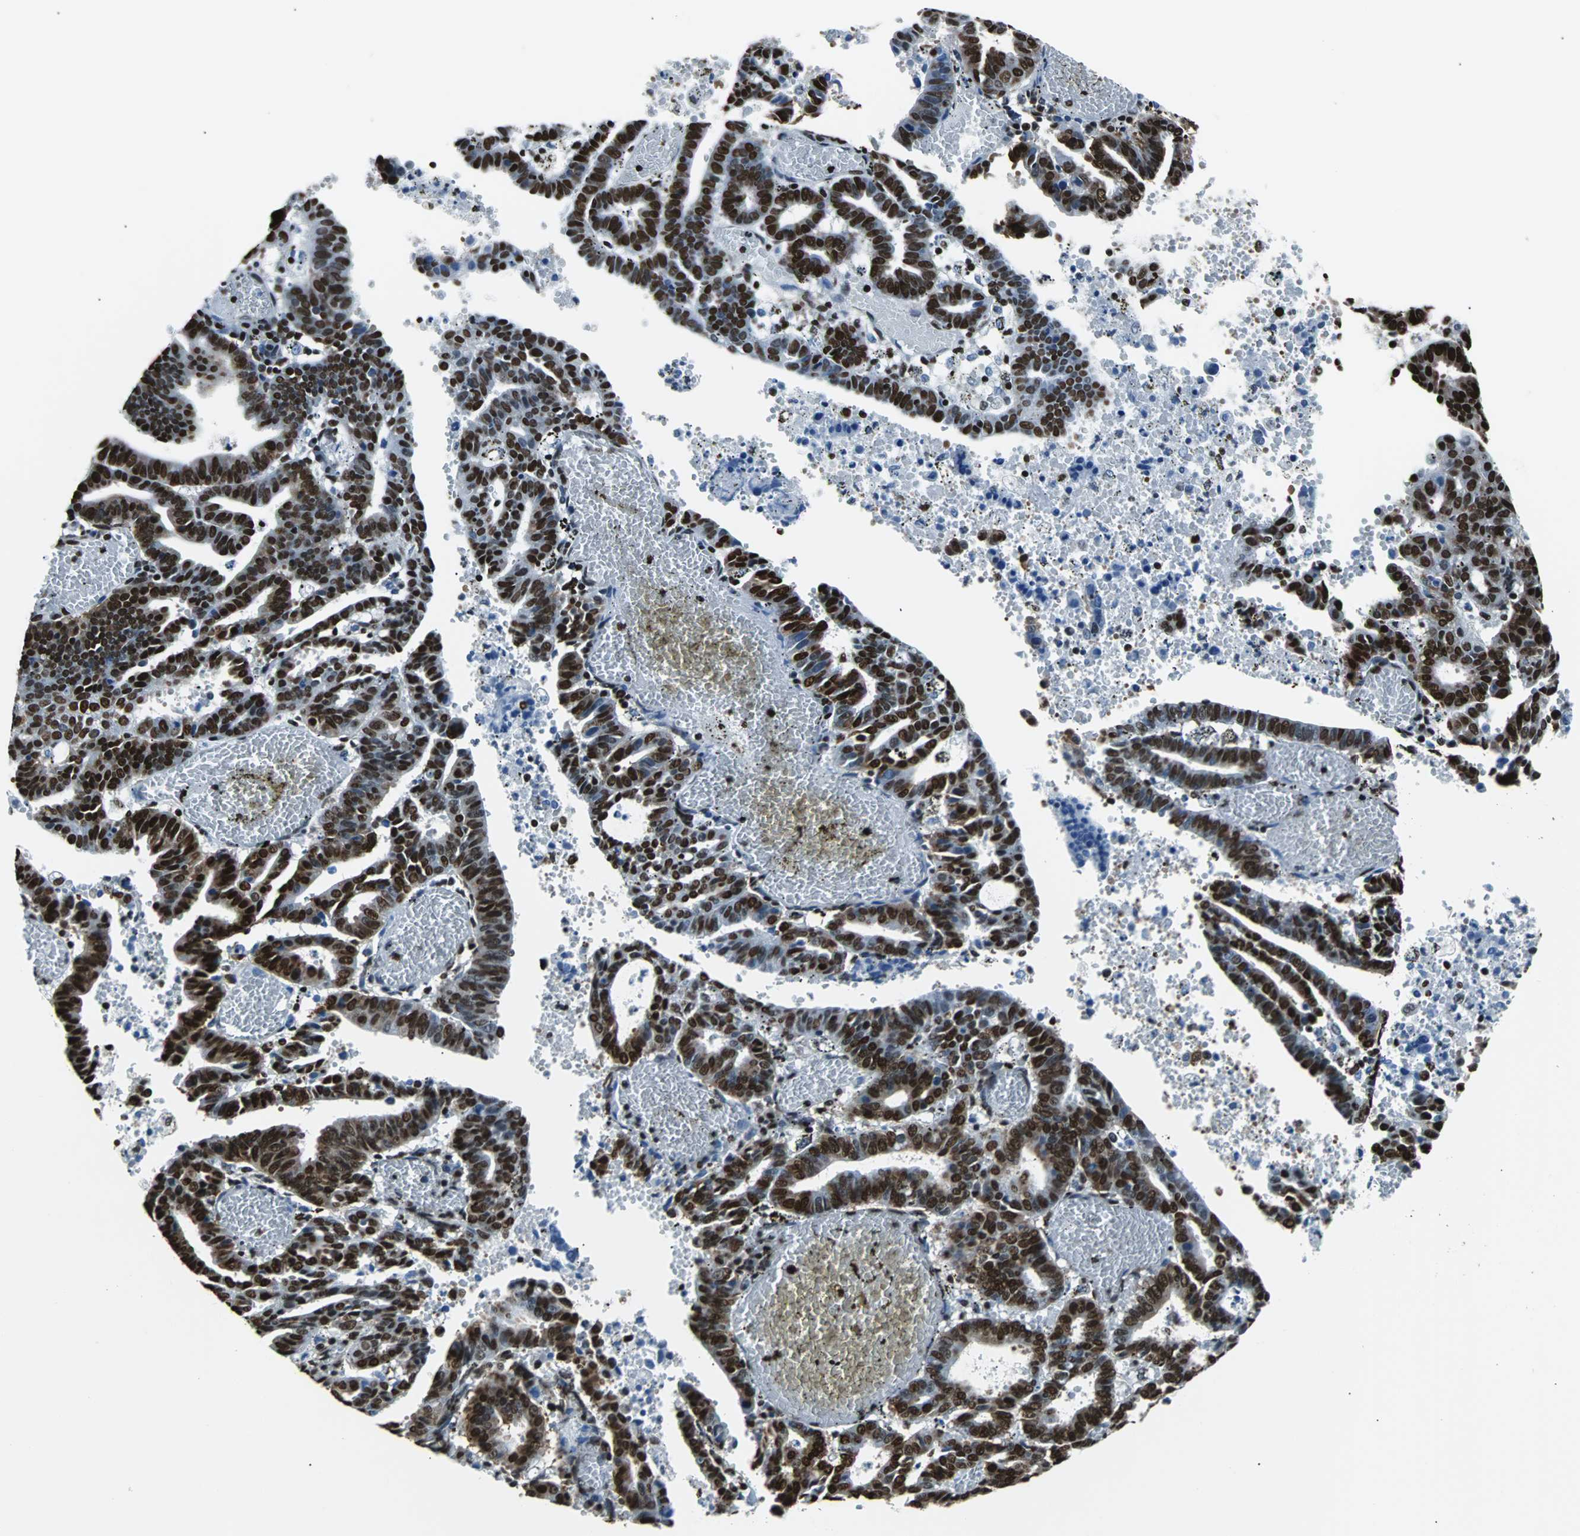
{"staining": {"intensity": "strong", "quantity": ">75%", "location": "nuclear"}, "tissue": "endometrial cancer", "cell_type": "Tumor cells", "image_type": "cancer", "snomed": [{"axis": "morphology", "description": "Adenocarcinoma, NOS"}, {"axis": "topography", "description": "Uterus"}], "caption": "Endometrial cancer (adenocarcinoma) stained with DAB (3,3'-diaminobenzidine) immunohistochemistry (IHC) shows high levels of strong nuclear positivity in about >75% of tumor cells.", "gene": "FUBP1", "patient": {"sex": "female", "age": 83}}